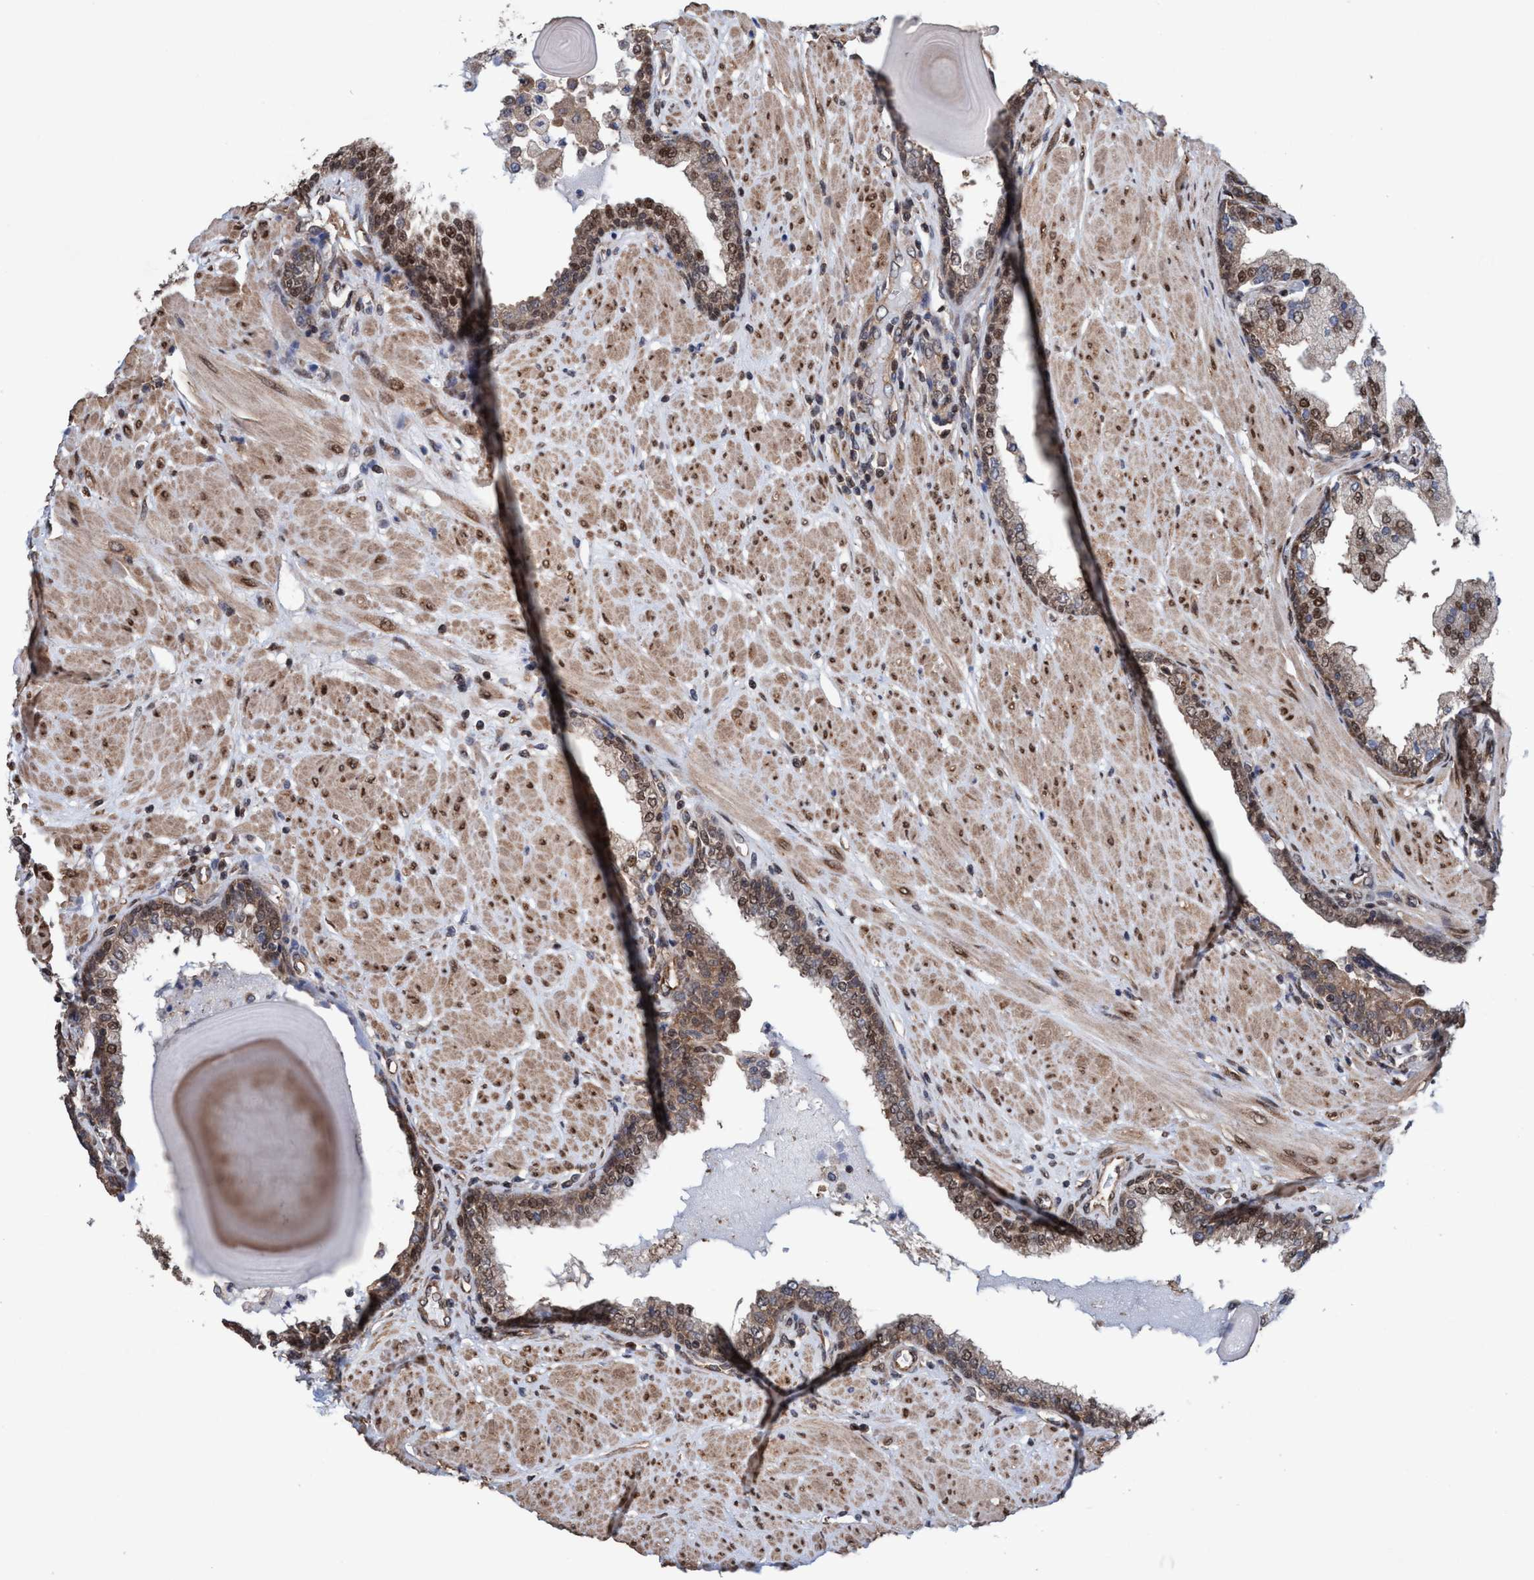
{"staining": {"intensity": "moderate", "quantity": ">75%", "location": "cytoplasmic/membranous,nuclear"}, "tissue": "prostate", "cell_type": "Glandular cells", "image_type": "normal", "snomed": [{"axis": "morphology", "description": "Normal tissue, NOS"}, {"axis": "topography", "description": "Prostate"}], "caption": "Immunohistochemistry (IHC) of benign prostate demonstrates medium levels of moderate cytoplasmic/membranous,nuclear expression in approximately >75% of glandular cells. Nuclei are stained in blue.", "gene": "METAP2", "patient": {"sex": "male", "age": 51}}